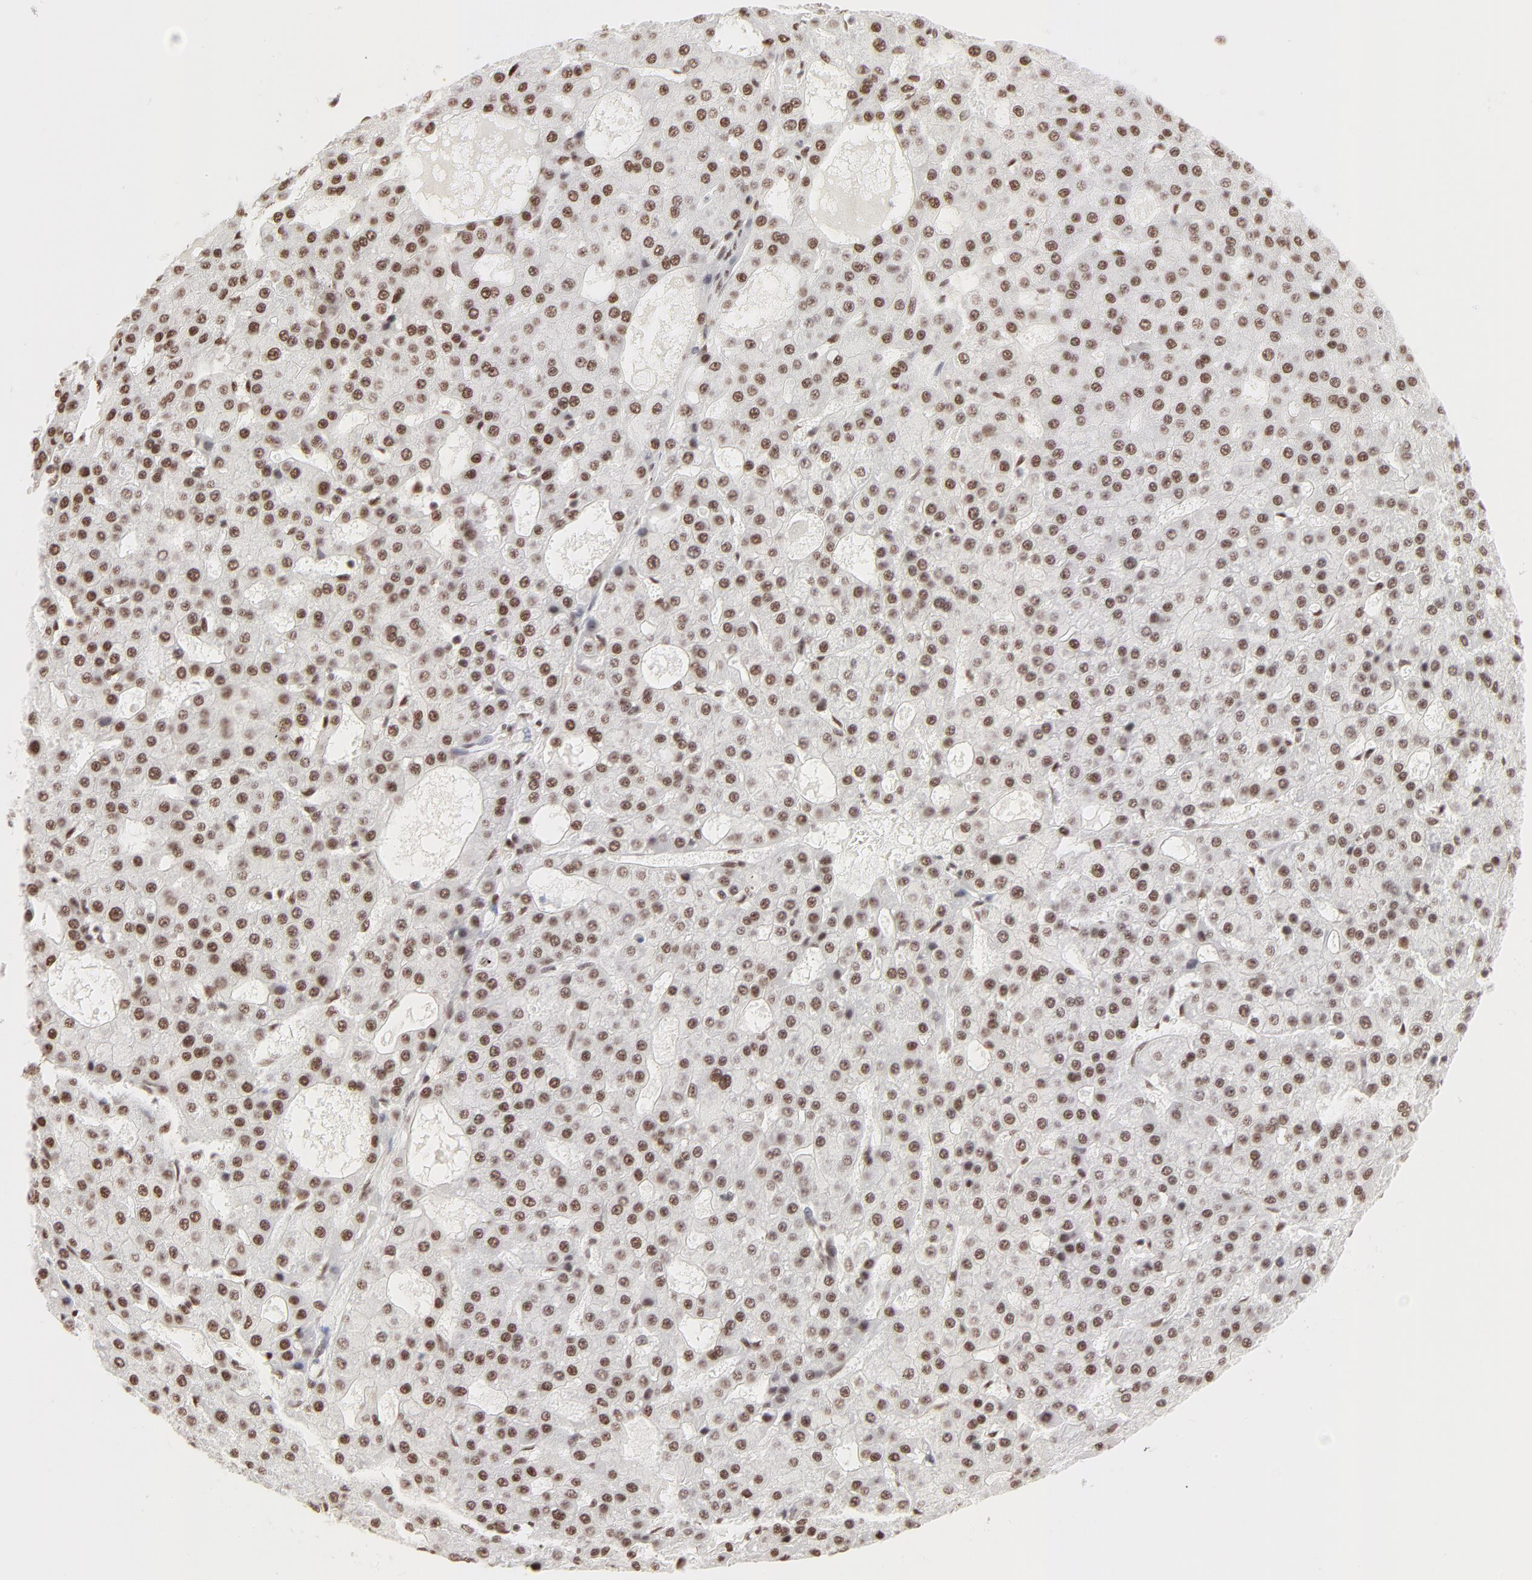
{"staining": {"intensity": "moderate", "quantity": ">75%", "location": "nuclear"}, "tissue": "liver cancer", "cell_type": "Tumor cells", "image_type": "cancer", "snomed": [{"axis": "morphology", "description": "Carcinoma, Hepatocellular, NOS"}, {"axis": "topography", "description": "Liver"}], "caption": "Liver cancer (hepatocellular carcinoma) stained for a protein shows moderate nuclear positivity in tumor cells.", "gene": "TARDBP", "patient": {"sex": "male", "age": 47}}